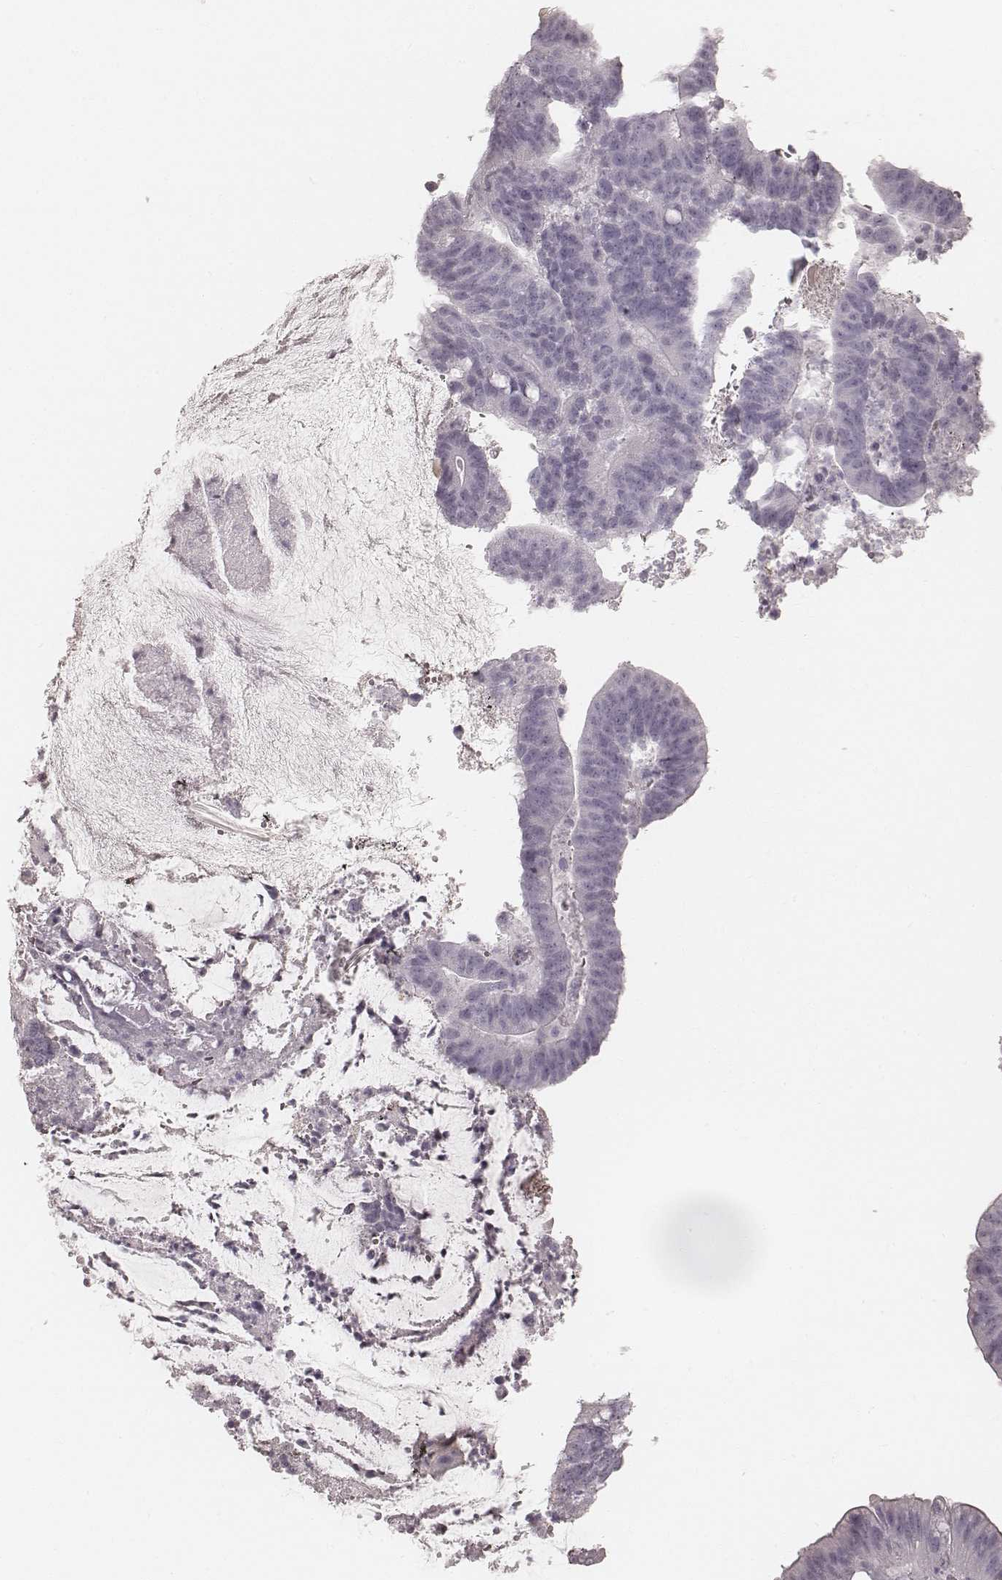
{"staining": {"intensity": "negative", "quantity": "none", "location": "none"}, "tissue": "colorectal cancer", "cell_type": "Tumor cells", "image_type": "cancer", "snomed": [{"axis": "morphology", "description": "Adenocarcinoma, NOS"}, {"axis": "topography", "description": "Colon"}], "caption": "A high-resolution photomicrograph shows immunohistochemistry staining of adenocarcinoma (colorectal), which reveals no significant positivity in tumor cells.", "gene": "KRT34", "patient": {"sex": "female", "age": 43}}